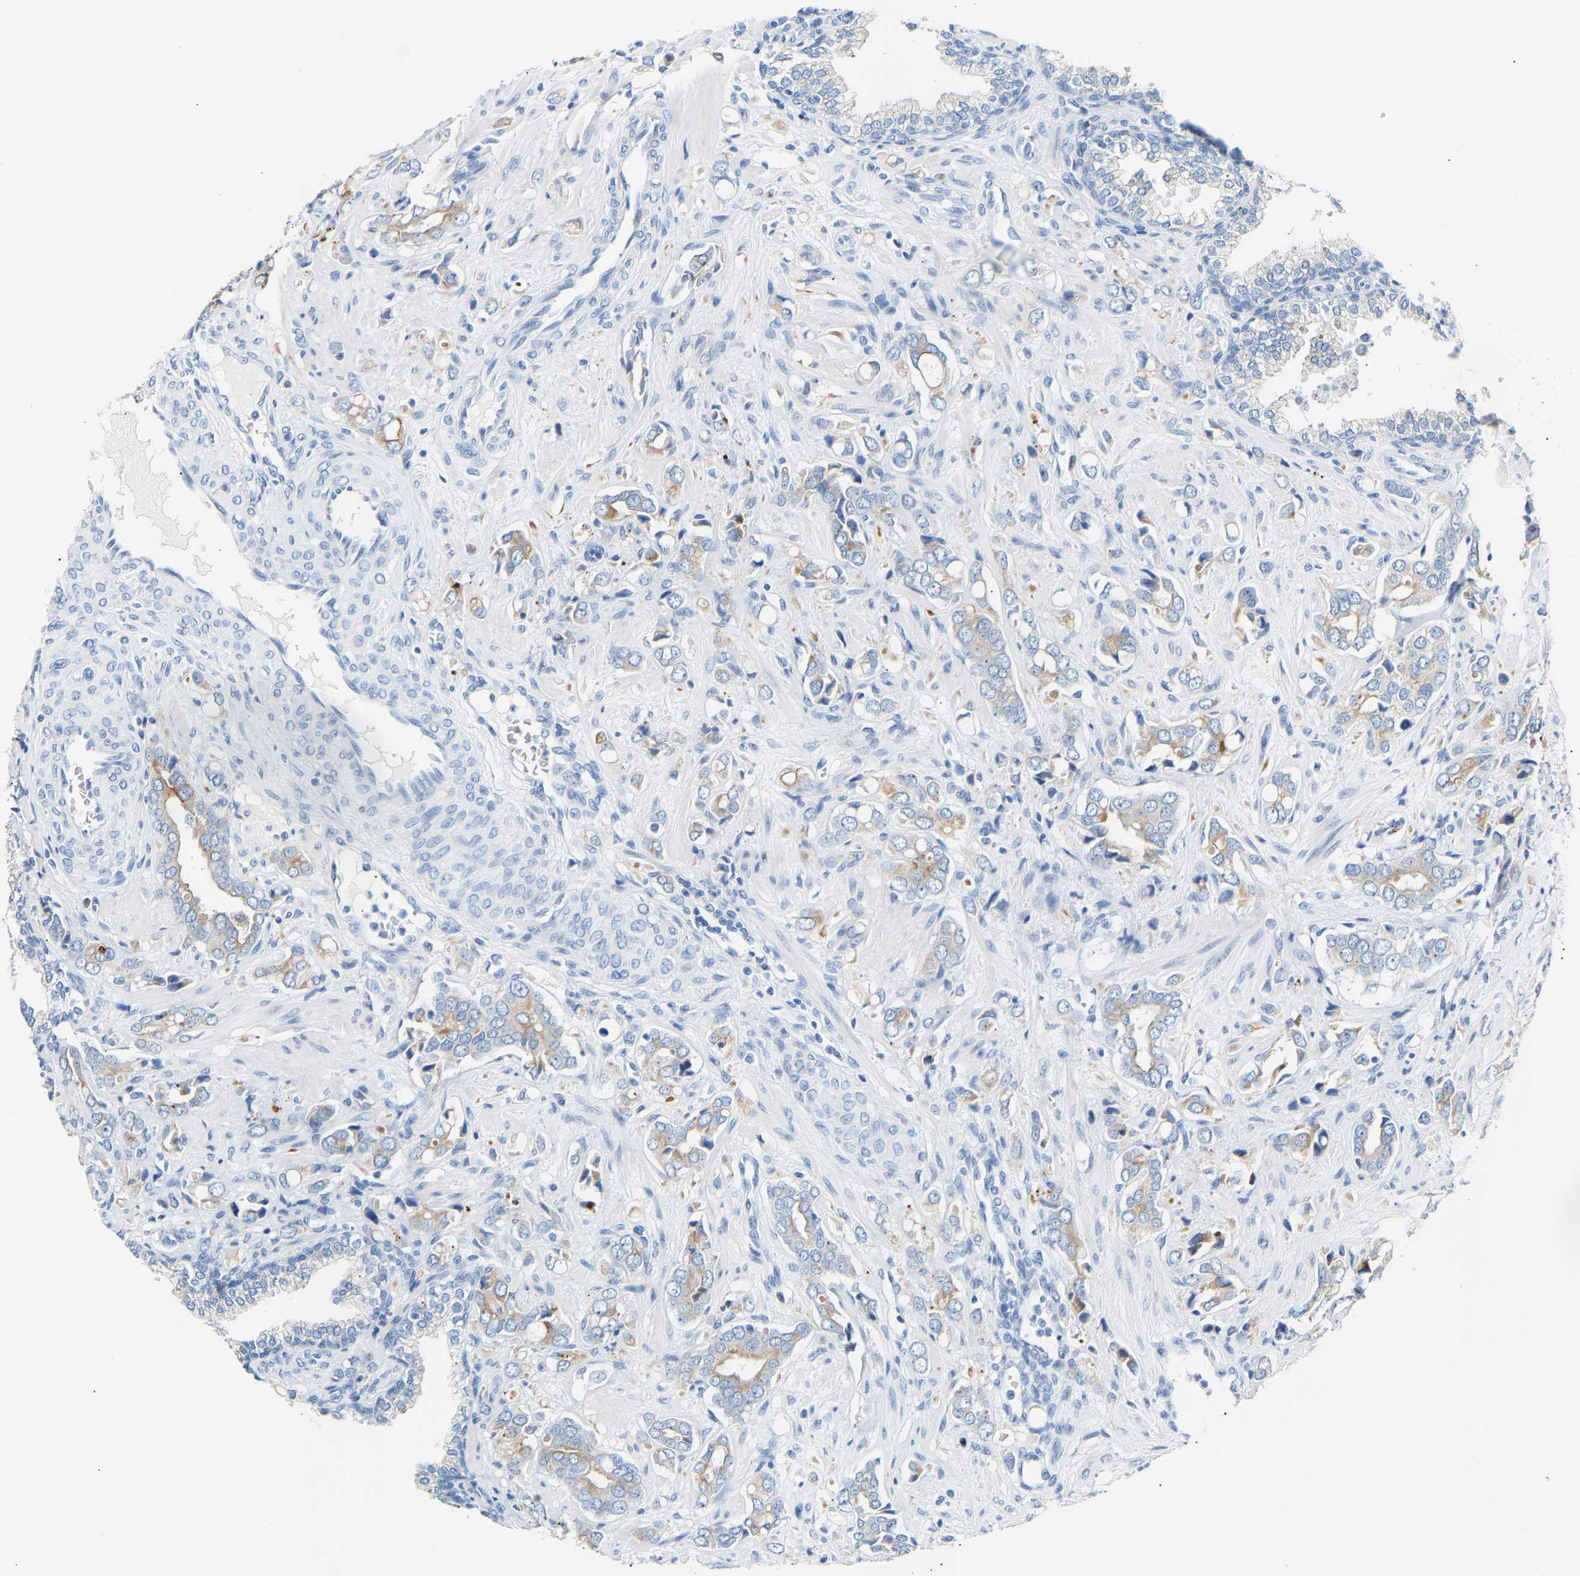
{"staining": {"intensity": "weak", "quantity": "25%-75%", "location": "cytoplasmic/membranous"}, "tissue": "prostate cancer", "cell_type": "Tumor cells", "image_type": "cancer", "snomed": [{"axis": "morphology", "description": "Adenocarcinoma, High grade"}, {"axis": "topography", "description": "Prostate"}], "caption": "Immunohistochemical staining of prostate cancer reveals weak cytoplasmic/membranous protein positivity in approximately 25%-75% of tumor cells. Ihc stains the protein in brown and the nuclei are stained blue.", "gene": "PEX1", "patient": {"sex": "male", "age": 52}}